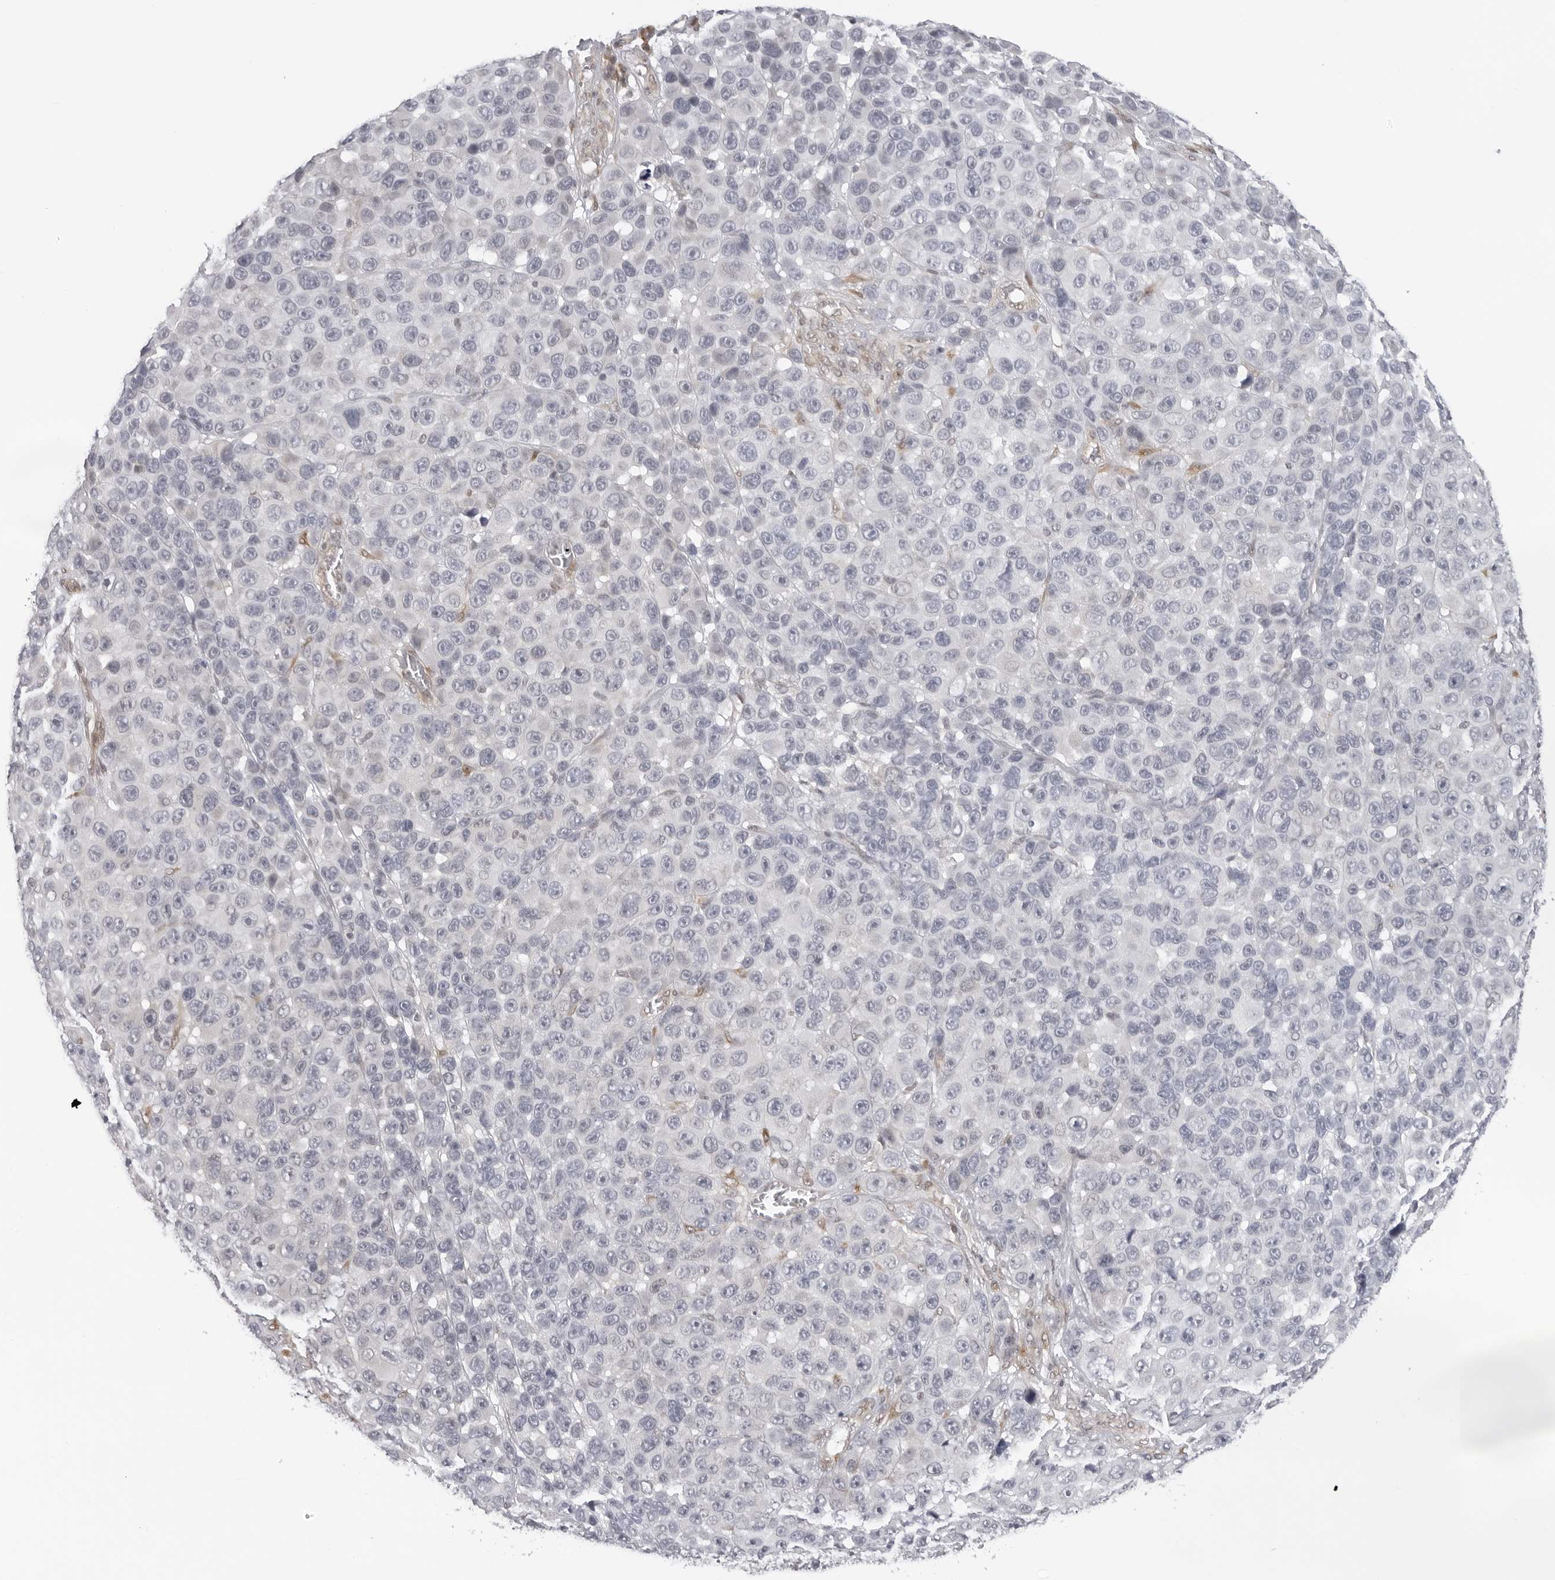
{"staining": {"intensity": "negative", "quantity": "none", "location": "none"}, "tissue": "melanoma", "cell_type": "Tumor cells", "image_type": "cancer", "snomed": [{"axis": "morphology", "description": "Malignant melanoma, NOS"}, {"axis": "topography", "description": "Skin"}], "caption": "Malignant melanoma stained for a protein using immunohistochemistry shows no positivity tumor cells.", "gene": "CASP7", "patient": {"sex": "male", "age": 53}}